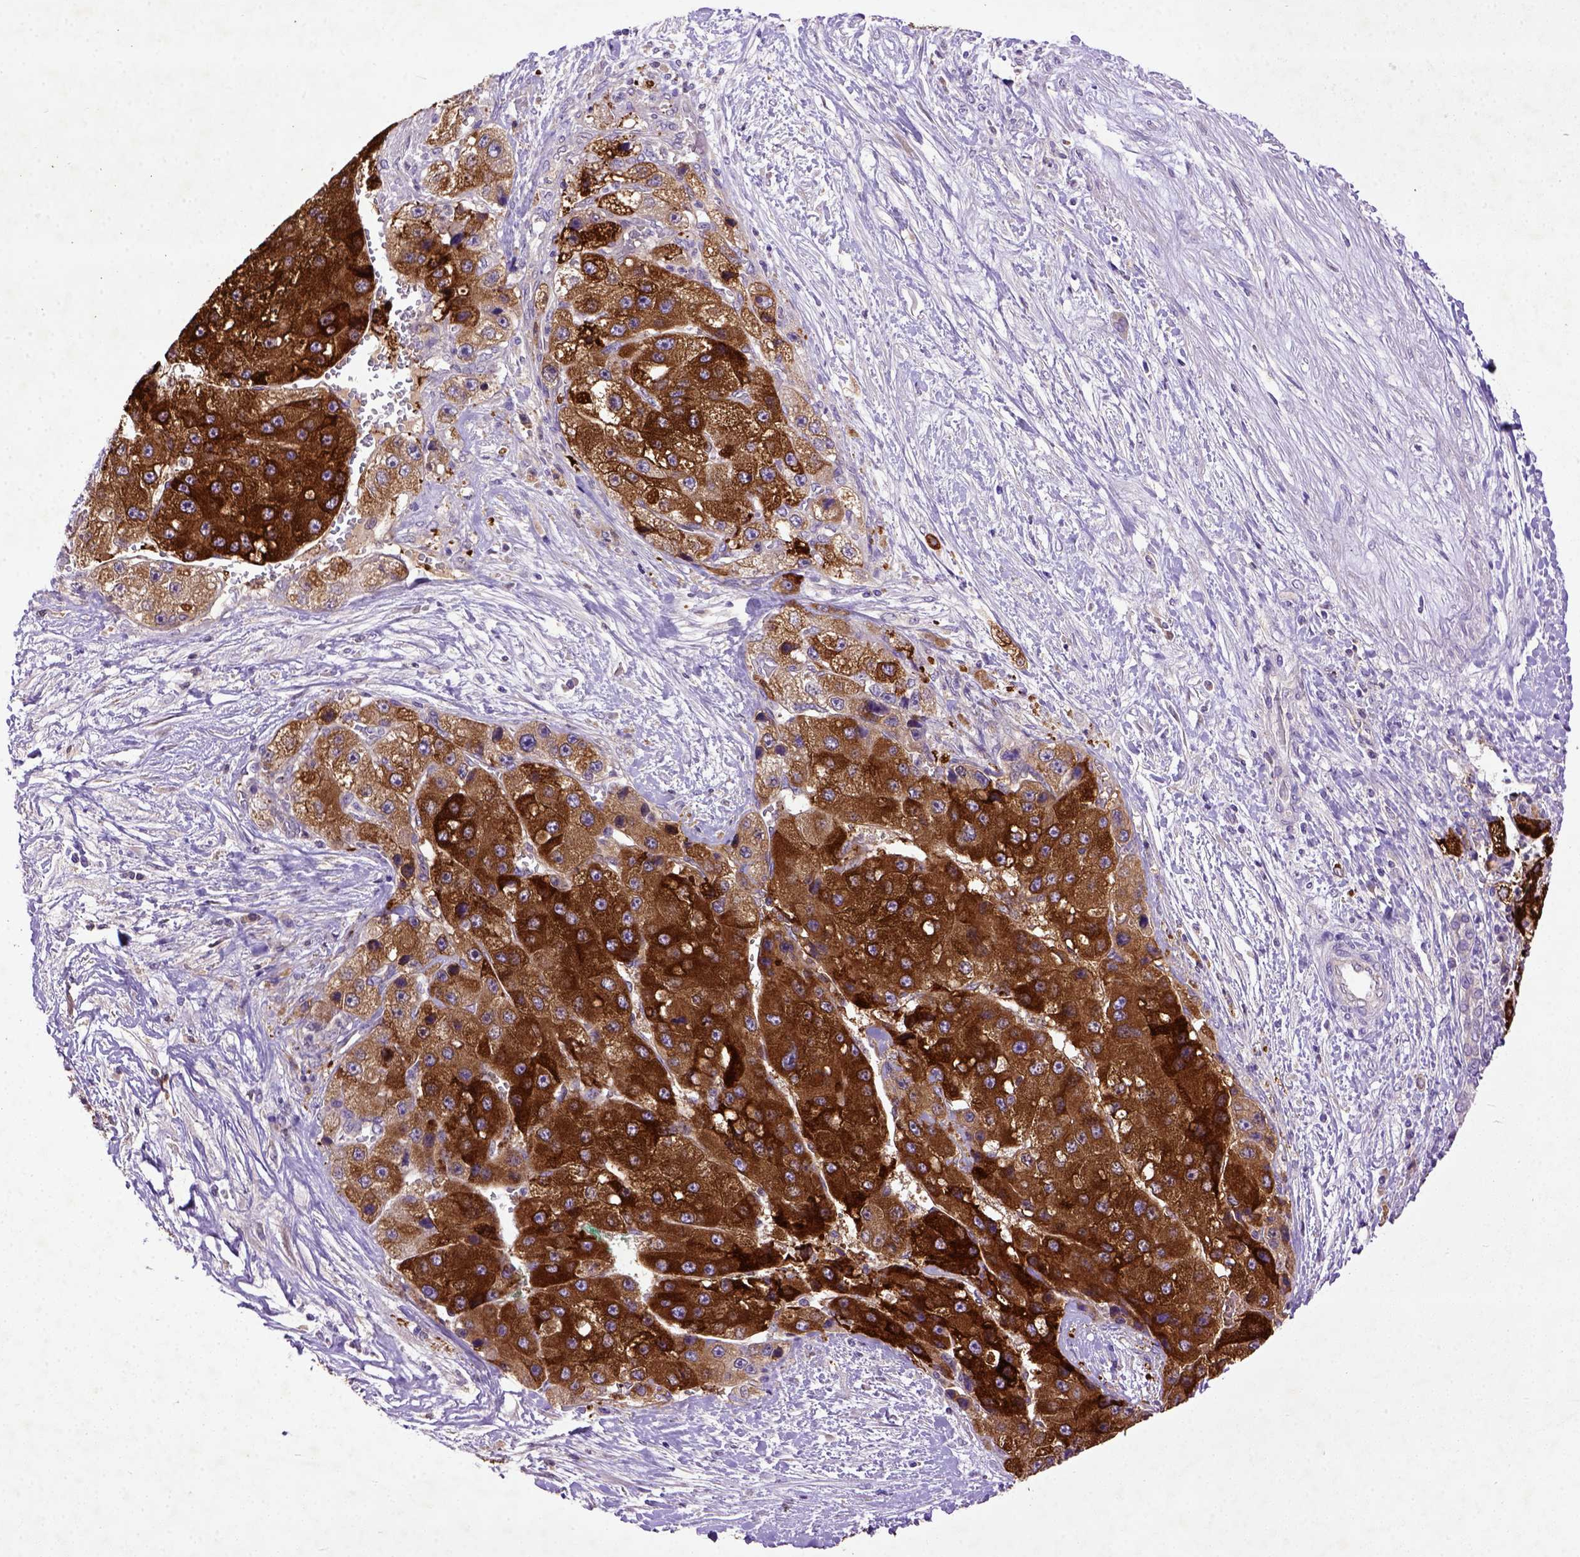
{"staining": {"intensity": "strong", "quantity": ">75%", "location": "cytoplasmic/membranous"}, "tissue": "liver cancer", "cell_type": "Tumor cells", "image_type": "cancer", "snomed": [{"axis": "morphology", "description": "Carcinoma, Hepatocellular, NOS"}, {"axis": "topography", "description": "Liver"}], "caption": "High-power microscopy captured an immunohistochemistry micrograph of liver hepatocellular carcinoma, revealing strong cytoplasmic/membranous positivity in approximately >75% of tumor cells.", "gene": "DEPDC1B", "patient": {"sex": "female", "age": 73}}